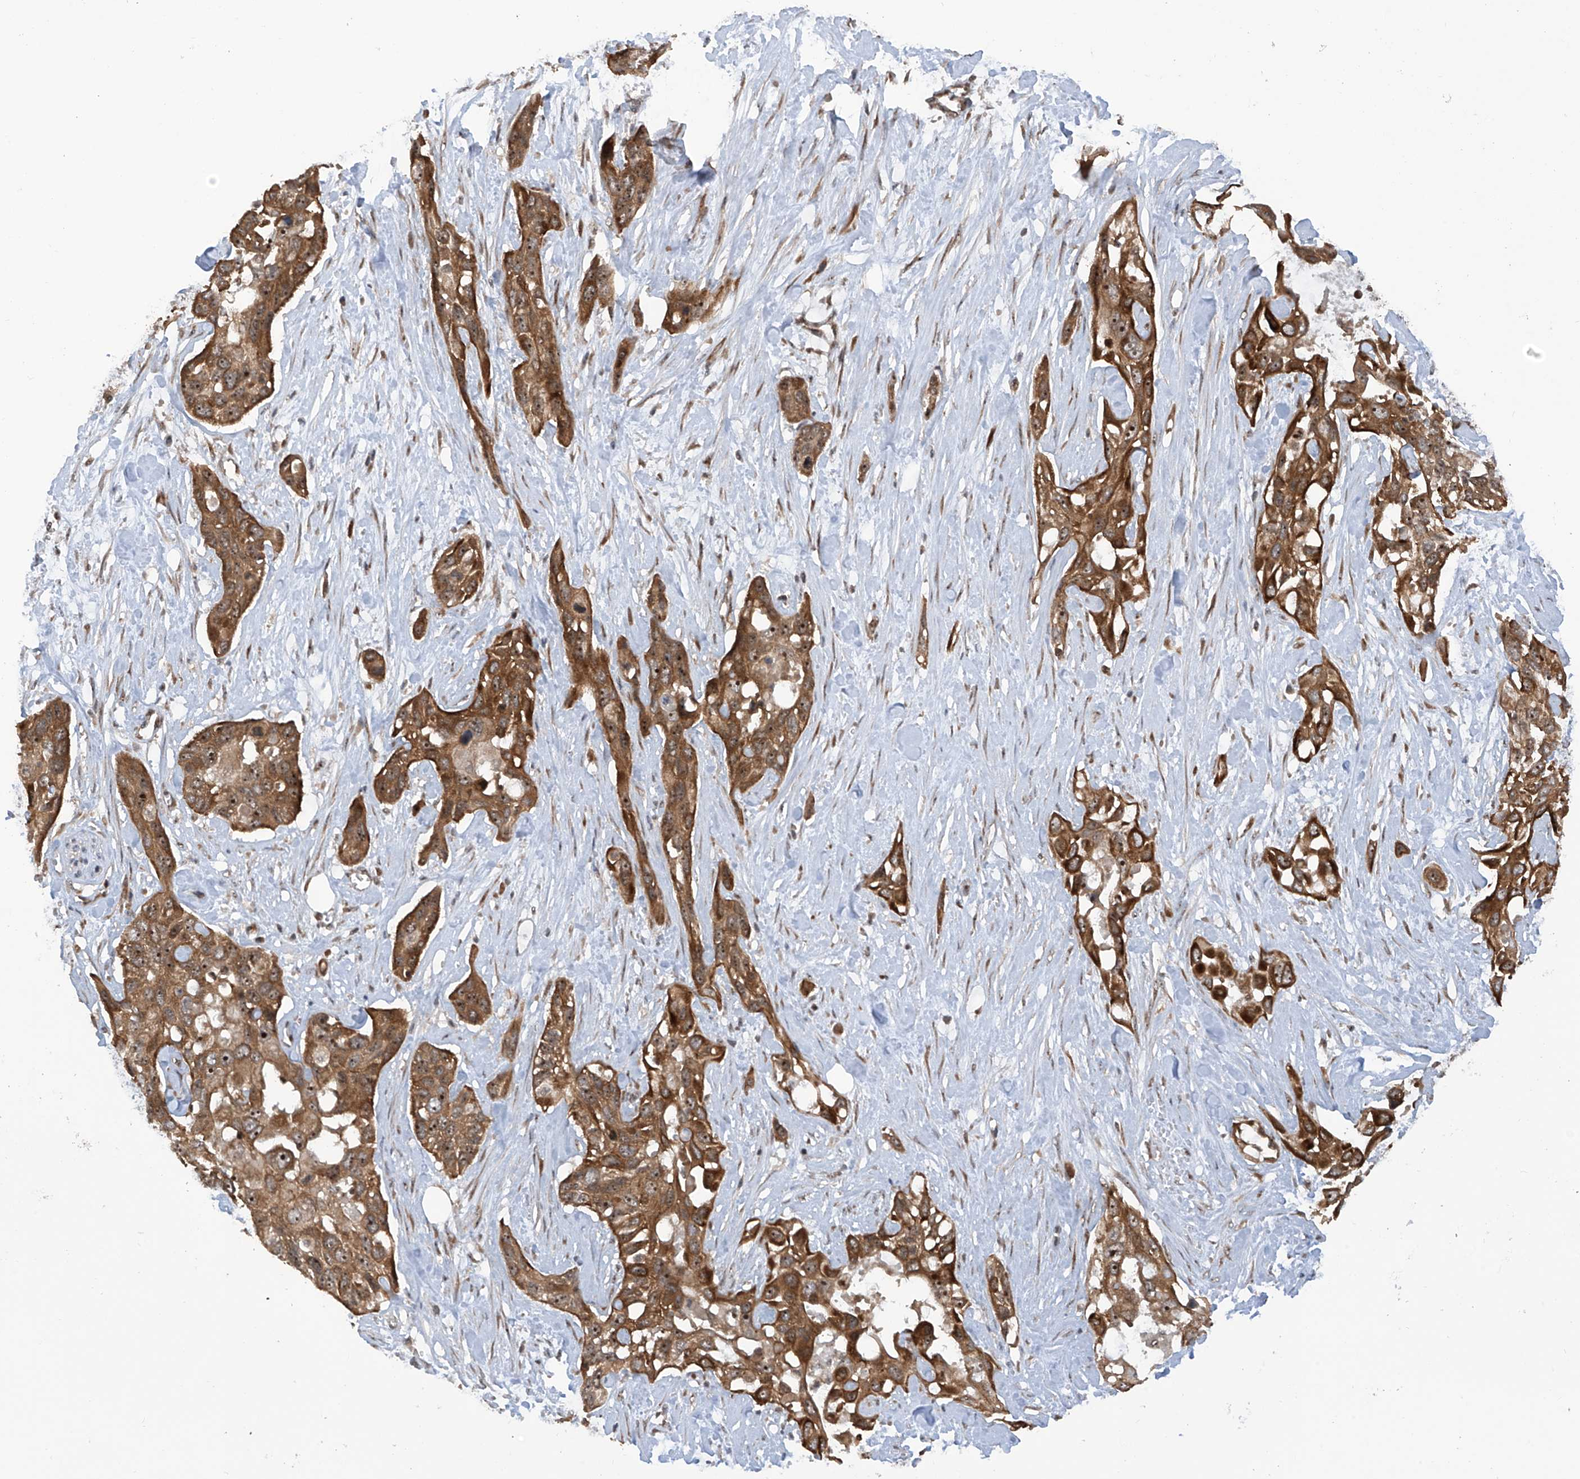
{"staining": {"intensity": "moderate", "quantity": ">75%", "location": "cytoplasmic/membranous,nuclear"}, "tissue": "pancreatic cancer", "cell_type": "Tumor cells", "image_type": "cancer", "snomed": [{"axis": "morphology", "description": "Adenocarcinoma, NOS"}, {"axis": "topography", "description": "Pancreas"}], "caption": "DAB immunohistochemical staining of human pancreatic adenocarcinoma shows moderate cytoplasmic/membranous and nuclear protein staining in about >75% of tumor cells.", "gene": "C1orf131", "patient": {"sex": "female", "age": 60}}